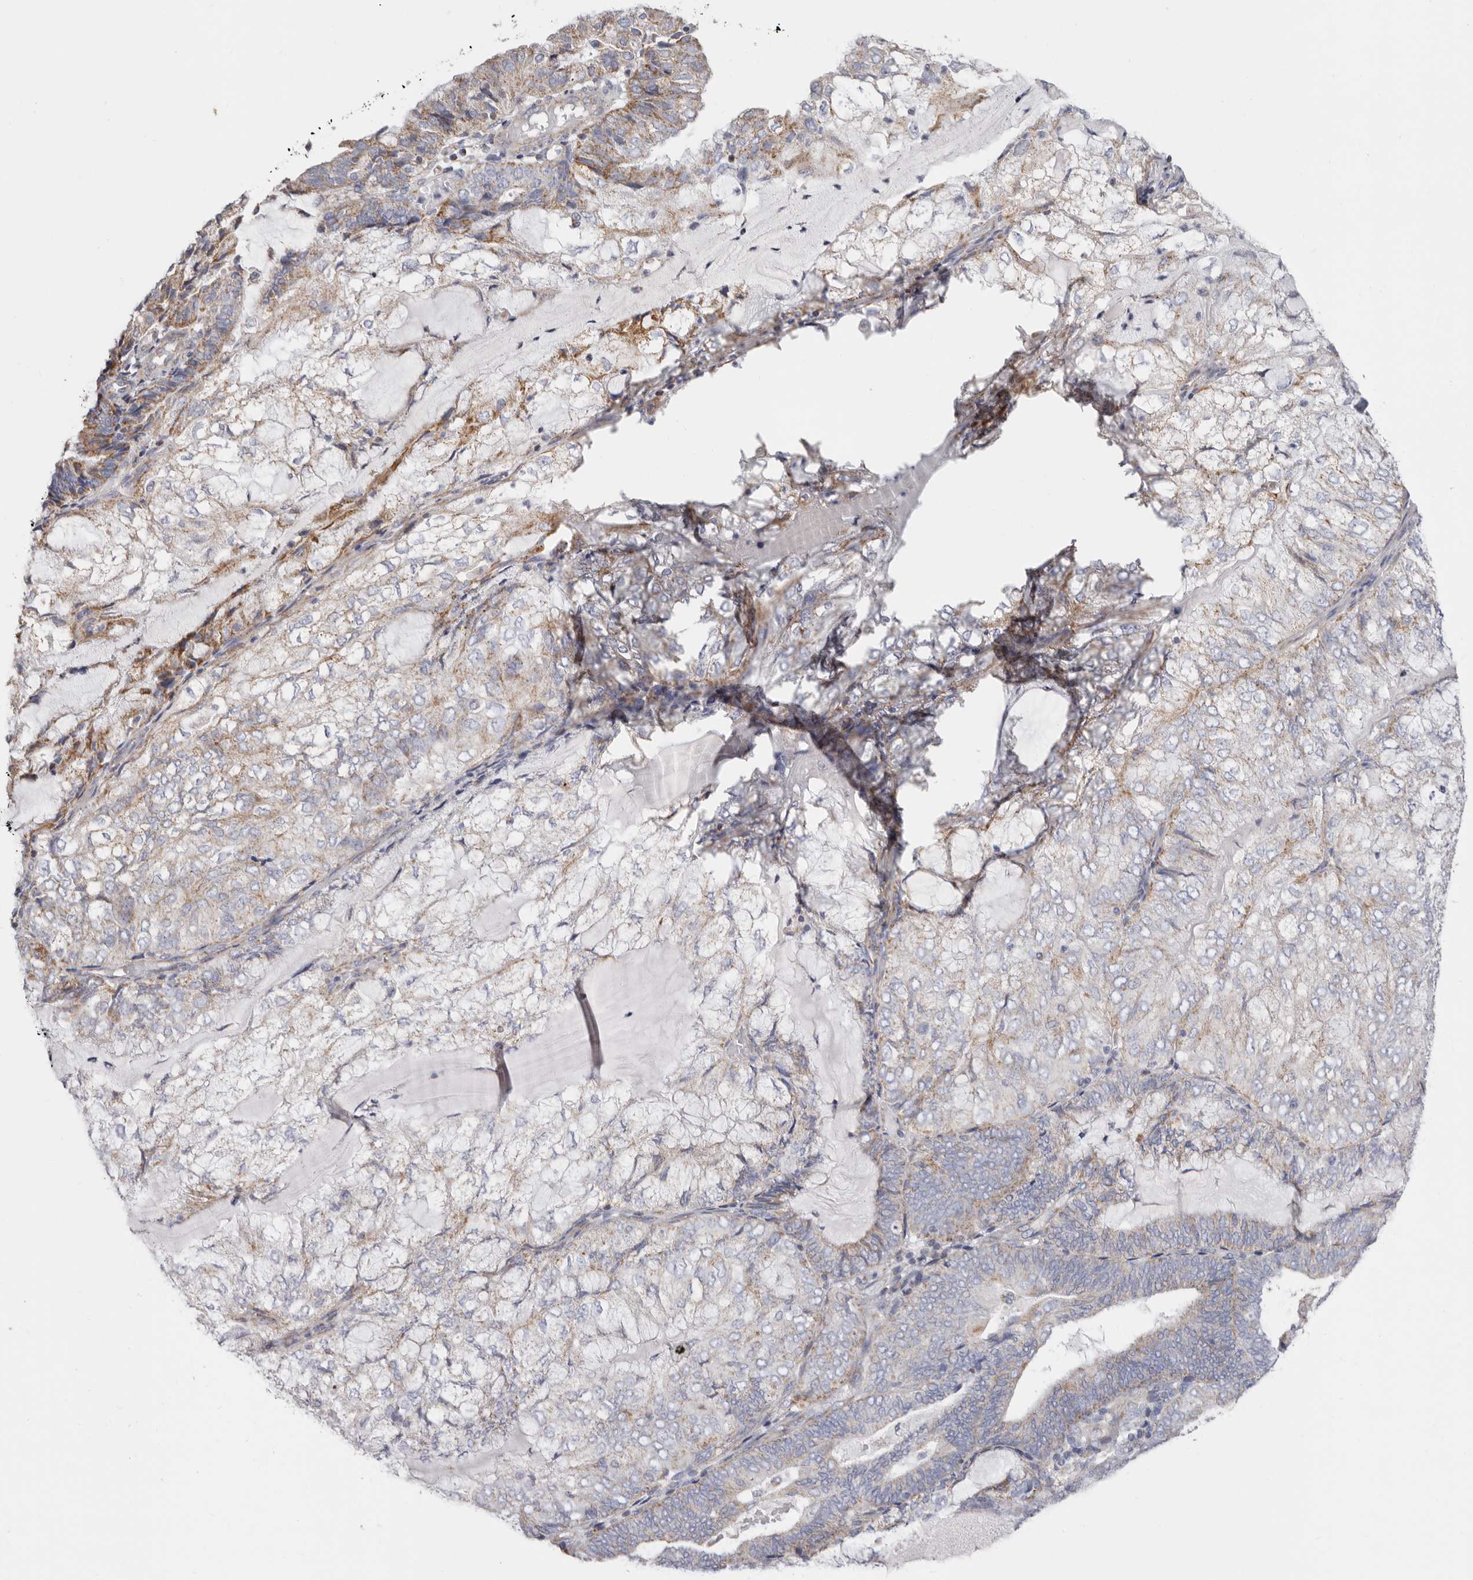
{"staining": {"intensity": "moderate", "quantity": "25%-75%", "location": "cytoplasmic/membranous"}, "tissue": "endometrial cancer", "cell_type": "Tumor cells", "image_type": "cancer", "snomed": [{"axis": "morphology", "description": "Adenocarcinoma, NOS"}, {"axis": "topography", "description": "Endometrium"}], "caption": "Immunohistochemical staining of human endometrial adenocarcinoma displays medium levels of moderate cytoplasmic/membranous positivity in approximately 25%-75% of tumor cells. The staining is performed using DAB brown chromogen to label protein expression. The nuclei are counter-stained blue using hematoxylin.", "gene": "RSPO2", "patient": {"sex": "female", "age": 81}}